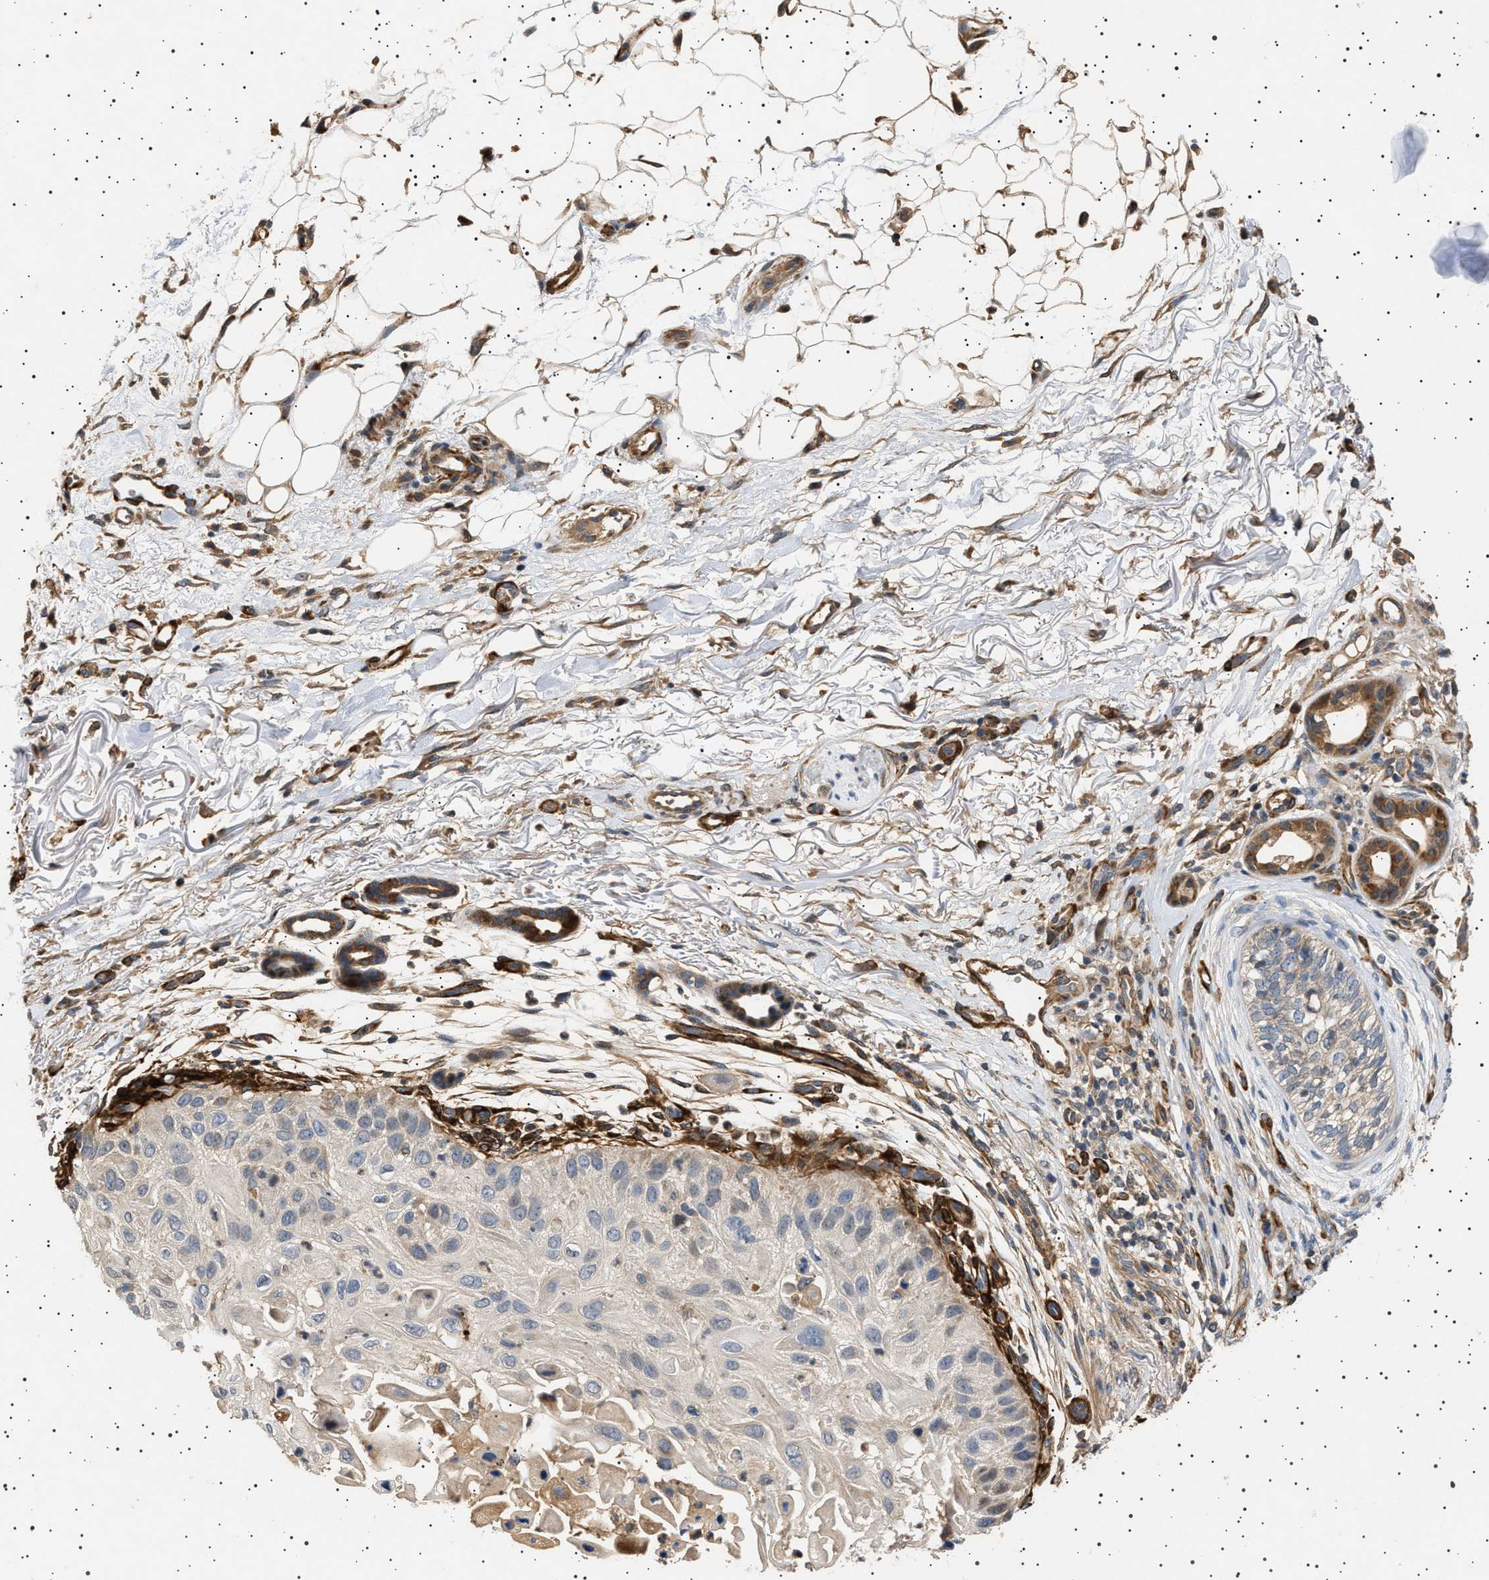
{"staining": {"intensity": "weak", "quantity": "<25%", "location": "cytoplasmic/membranous"}, "tissue": "skin cancer", "cell_type": "Tumor cells", "image_type": "cancer", "snomed": [{"axis": "morphology", "description": "Squamous cell carcinoma, NOS"}, {"axis": "topography", "description": "Skin"}], "caption": "Human skin squamous cell carcinoma stained for a protein using immunohistochemistry (IHC) exhibits no staining in tumor cells.", "gene": "GUCY1B1", "patient": {"sex": "female", "age": 77}}